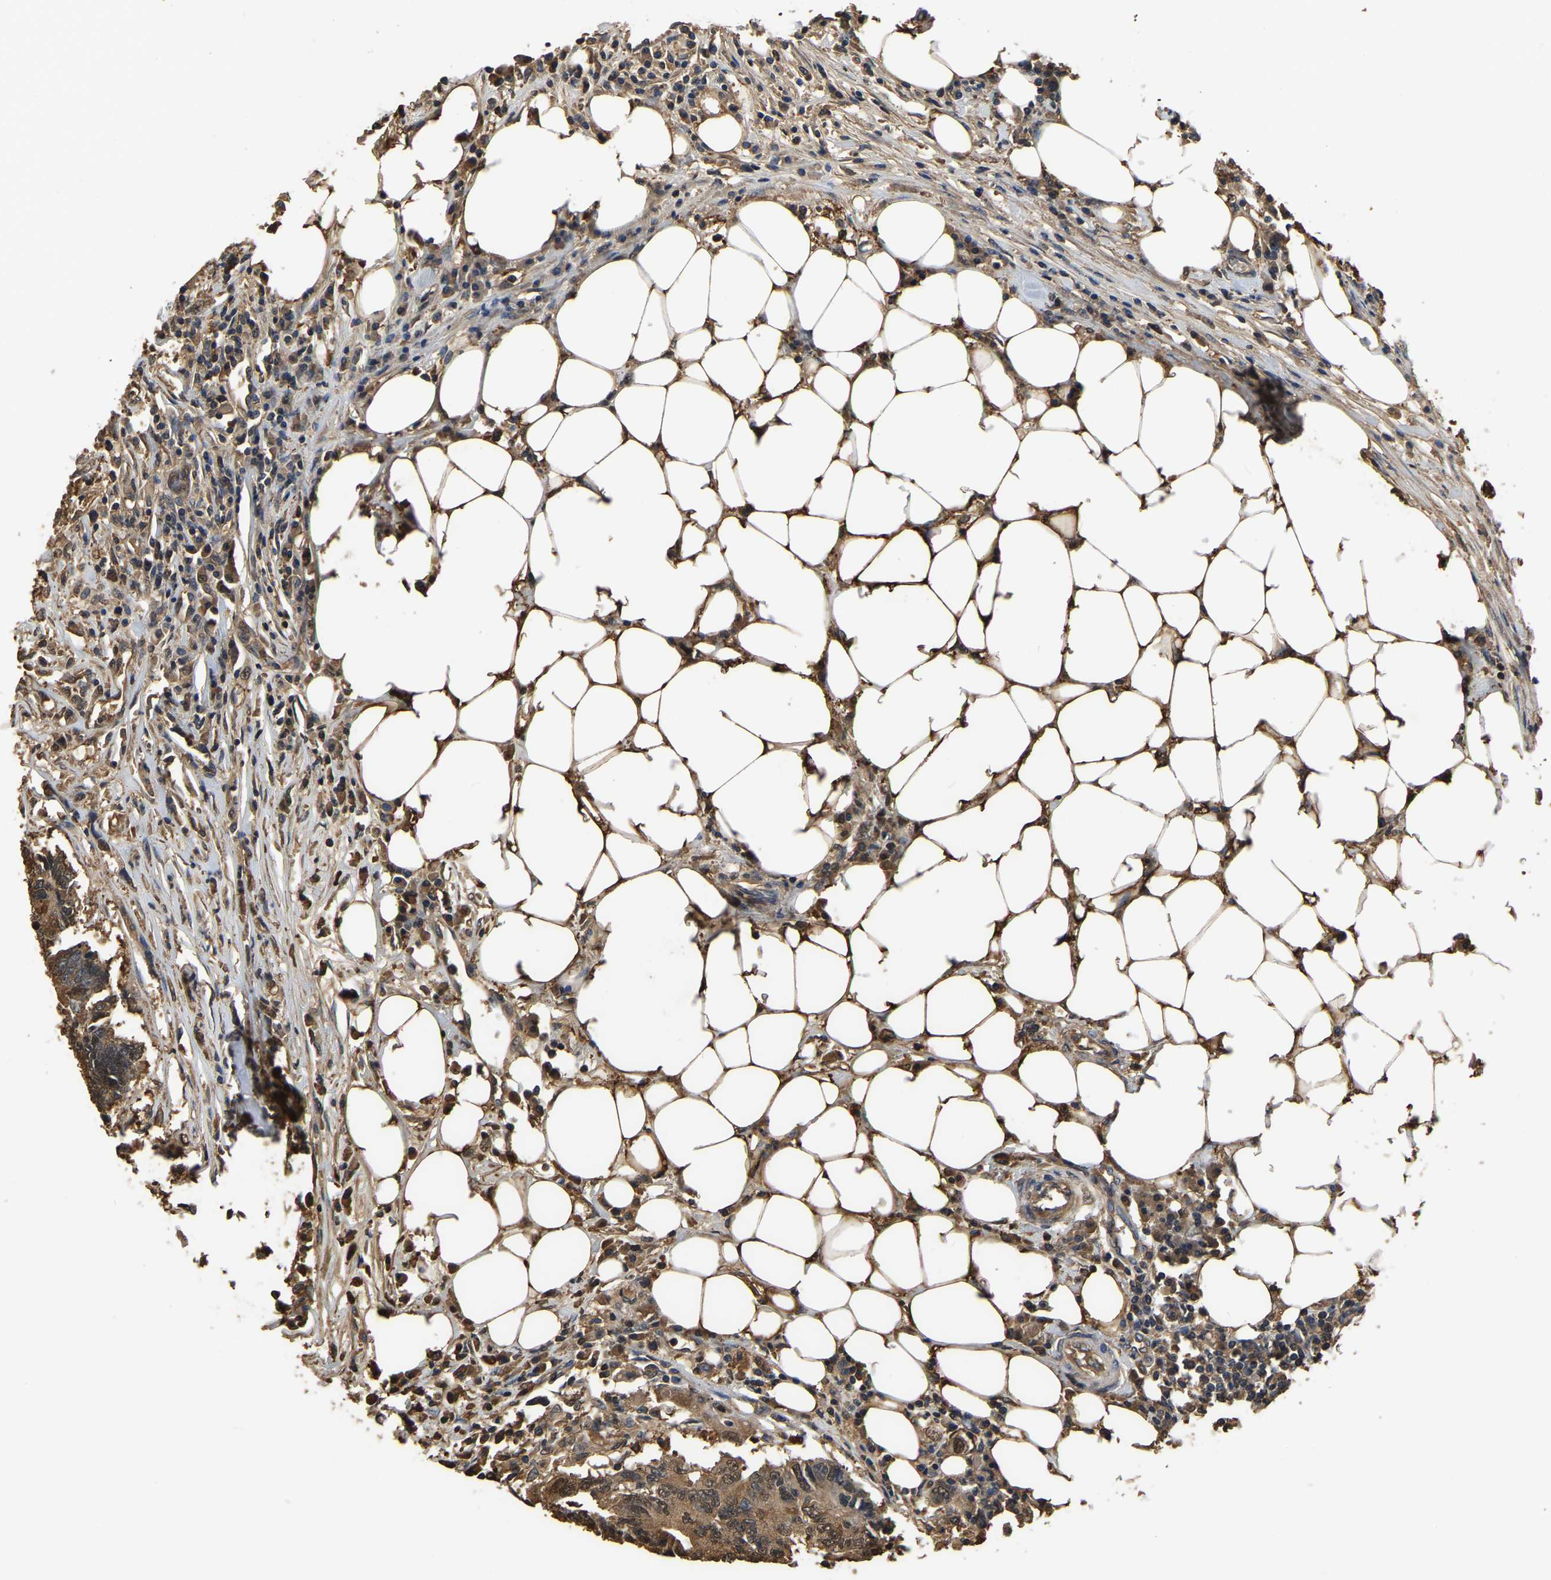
{"staining": {"intensity": "moderate", "quantity": ">75%", "location": "cytoplasmic/membranous"}, "tissue": "colorectal cancer", "cell_type": "Tumor cells", "image_type": "cancer", "snomed": [{"axis": "morphology", "description": "Adenocarcinoma, NOS"}, {"axis": "topography", "description": "Colon"}], "caption": "A brown stain labels moderate cytoplasmic/membranous staining of a protein in human colorectal cancer tumor cells.", "gene": "LDHB", "patient": {"sex": "male", "age": 71}}